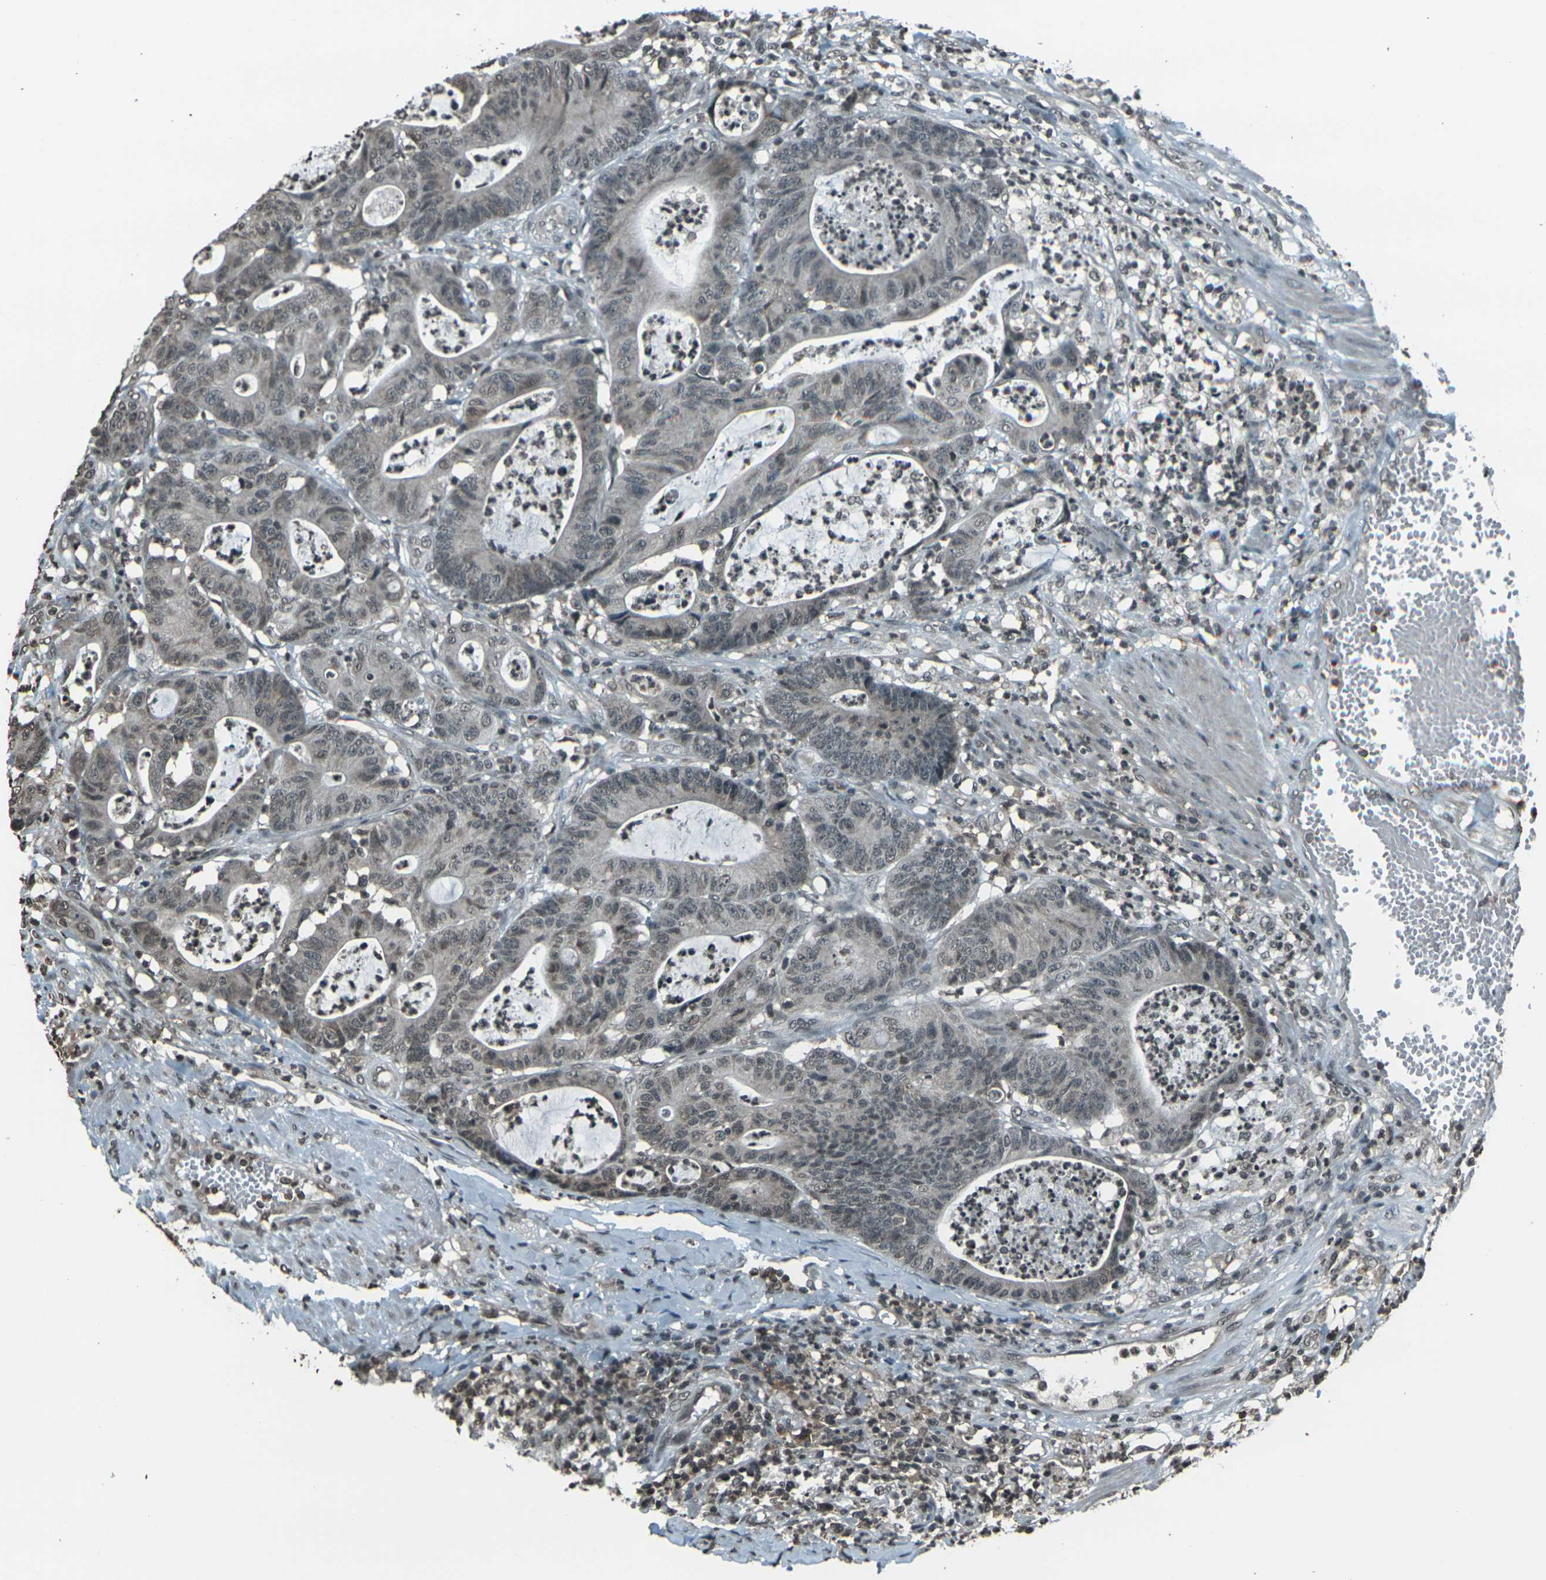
{"staining": {"intensity": "weak", "quantity": "<25%", "location": "cytoplasmic/membranous,nuclear"}, "tissue": "colorectal cancer", "cell_type": "Tumor cells", "image_type": "cancer", "snomed": [{"axis": "morphology", "description": "Adenocarcinoma, NOS"}, {"axis": "topography", "description": "Colon"}], "caption": "An image of human colorectal adenocarcinoma is negative for staining in tumor cells.", "gene": "PRPF8", "patient": {"sex": "female", "age": 84}}